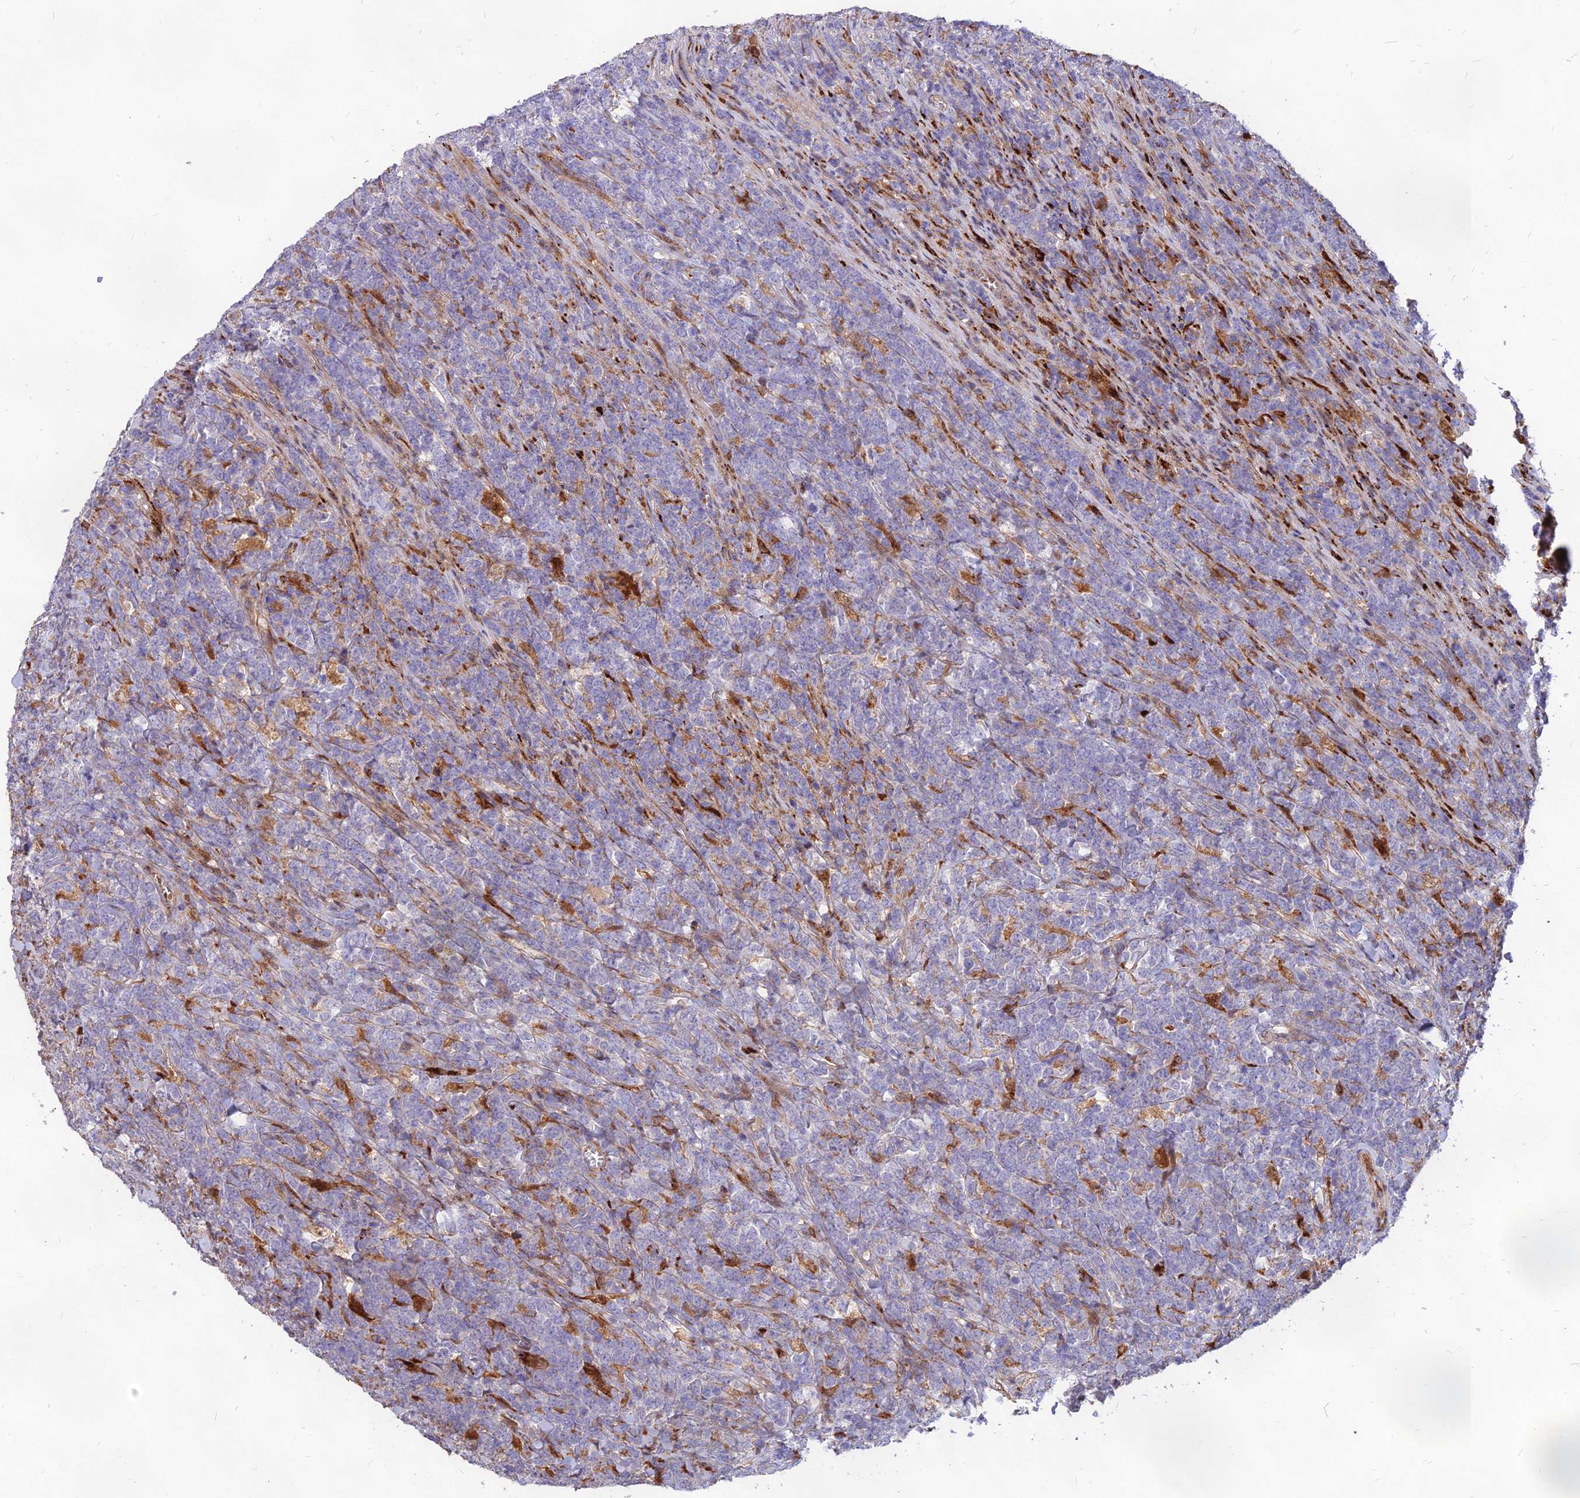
{"staining": {"intensity": "negative", "quantity": "none", "location": "none"}, "tissue": "lymphoma", "cell_type": "Tumor cells", "image_type": "cancer", "snomed": [{"axis": "morphology", "description": "Malignant lymphoma, non-Hodgkin's type, High grade"}, {"axis": "topography", "description": "Small intestine"}], "caption": "An image of high-grade malignant lymphoma, non-Hodgkin's type stained for a protein demonstrates no brown staining in tumor cells.", "gene": "RIMOC1", "patient": {"sex": "male", "age": 8}}